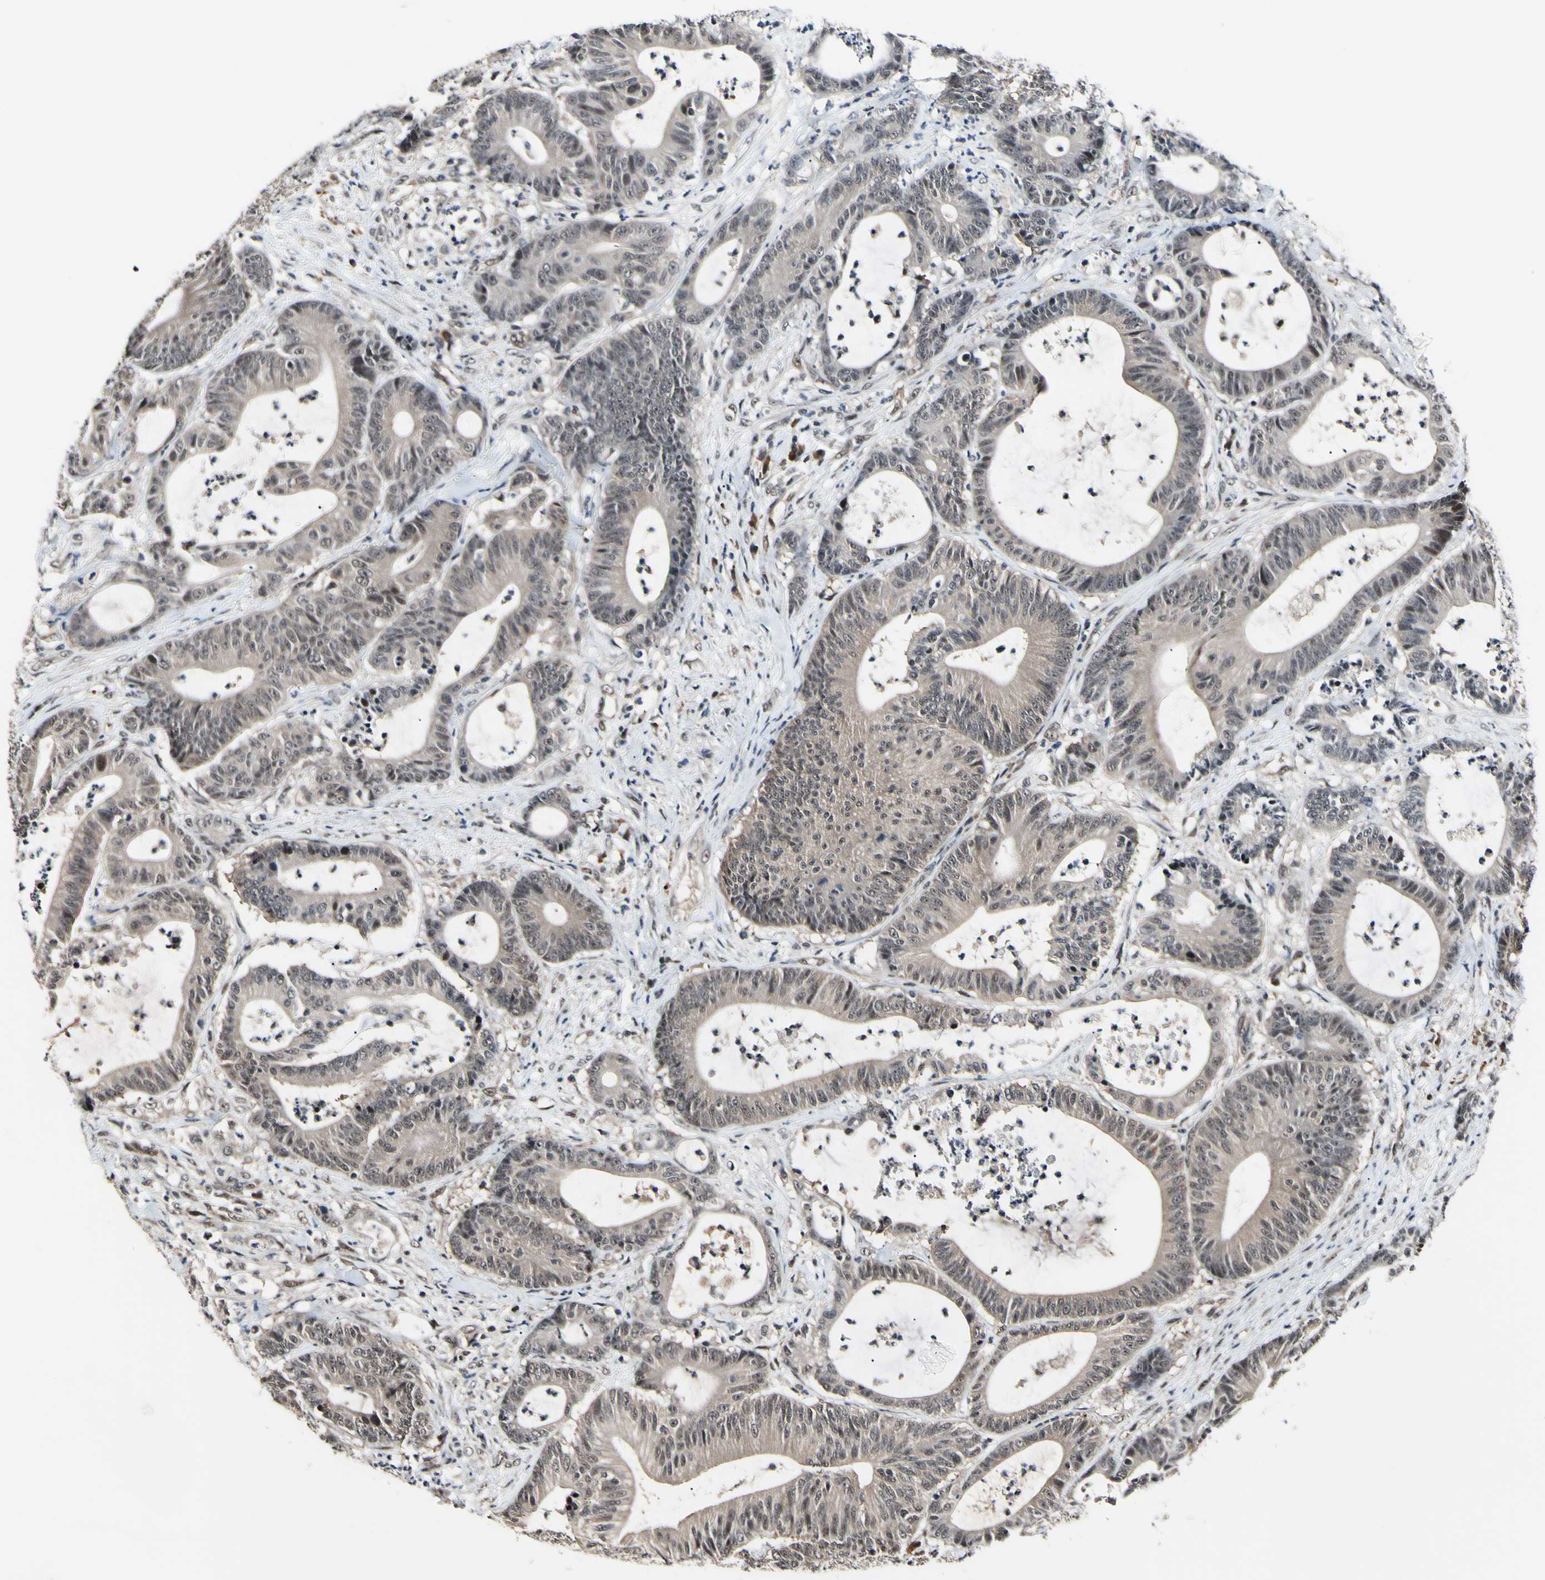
{"staining": {"intensity": "weak", "quantity": ">75%", "location": "cytoplasmic/membranous,nuclear"}, "tissue": "colorectal cancer", "cell_type": "Tumor cells", "image_type": "cancer", "snomed": [{"axis": "morphology", "description": "Adenocarcinoma, NOS"}, {"axis": "topography", "description": "Colon"}], "caption": "Immunohistochemical staining of human adenocarcinoma (colorectal) displays low levels of weak cytoplasmic/membranous and nuclear positivity in about >75% of tumor cells. Immunohistochemistry stains the protein of interest in brown and the nuclei are stained blue.", "gene": "PSMD10", "patient": {"sex": "female", "age": 84}}